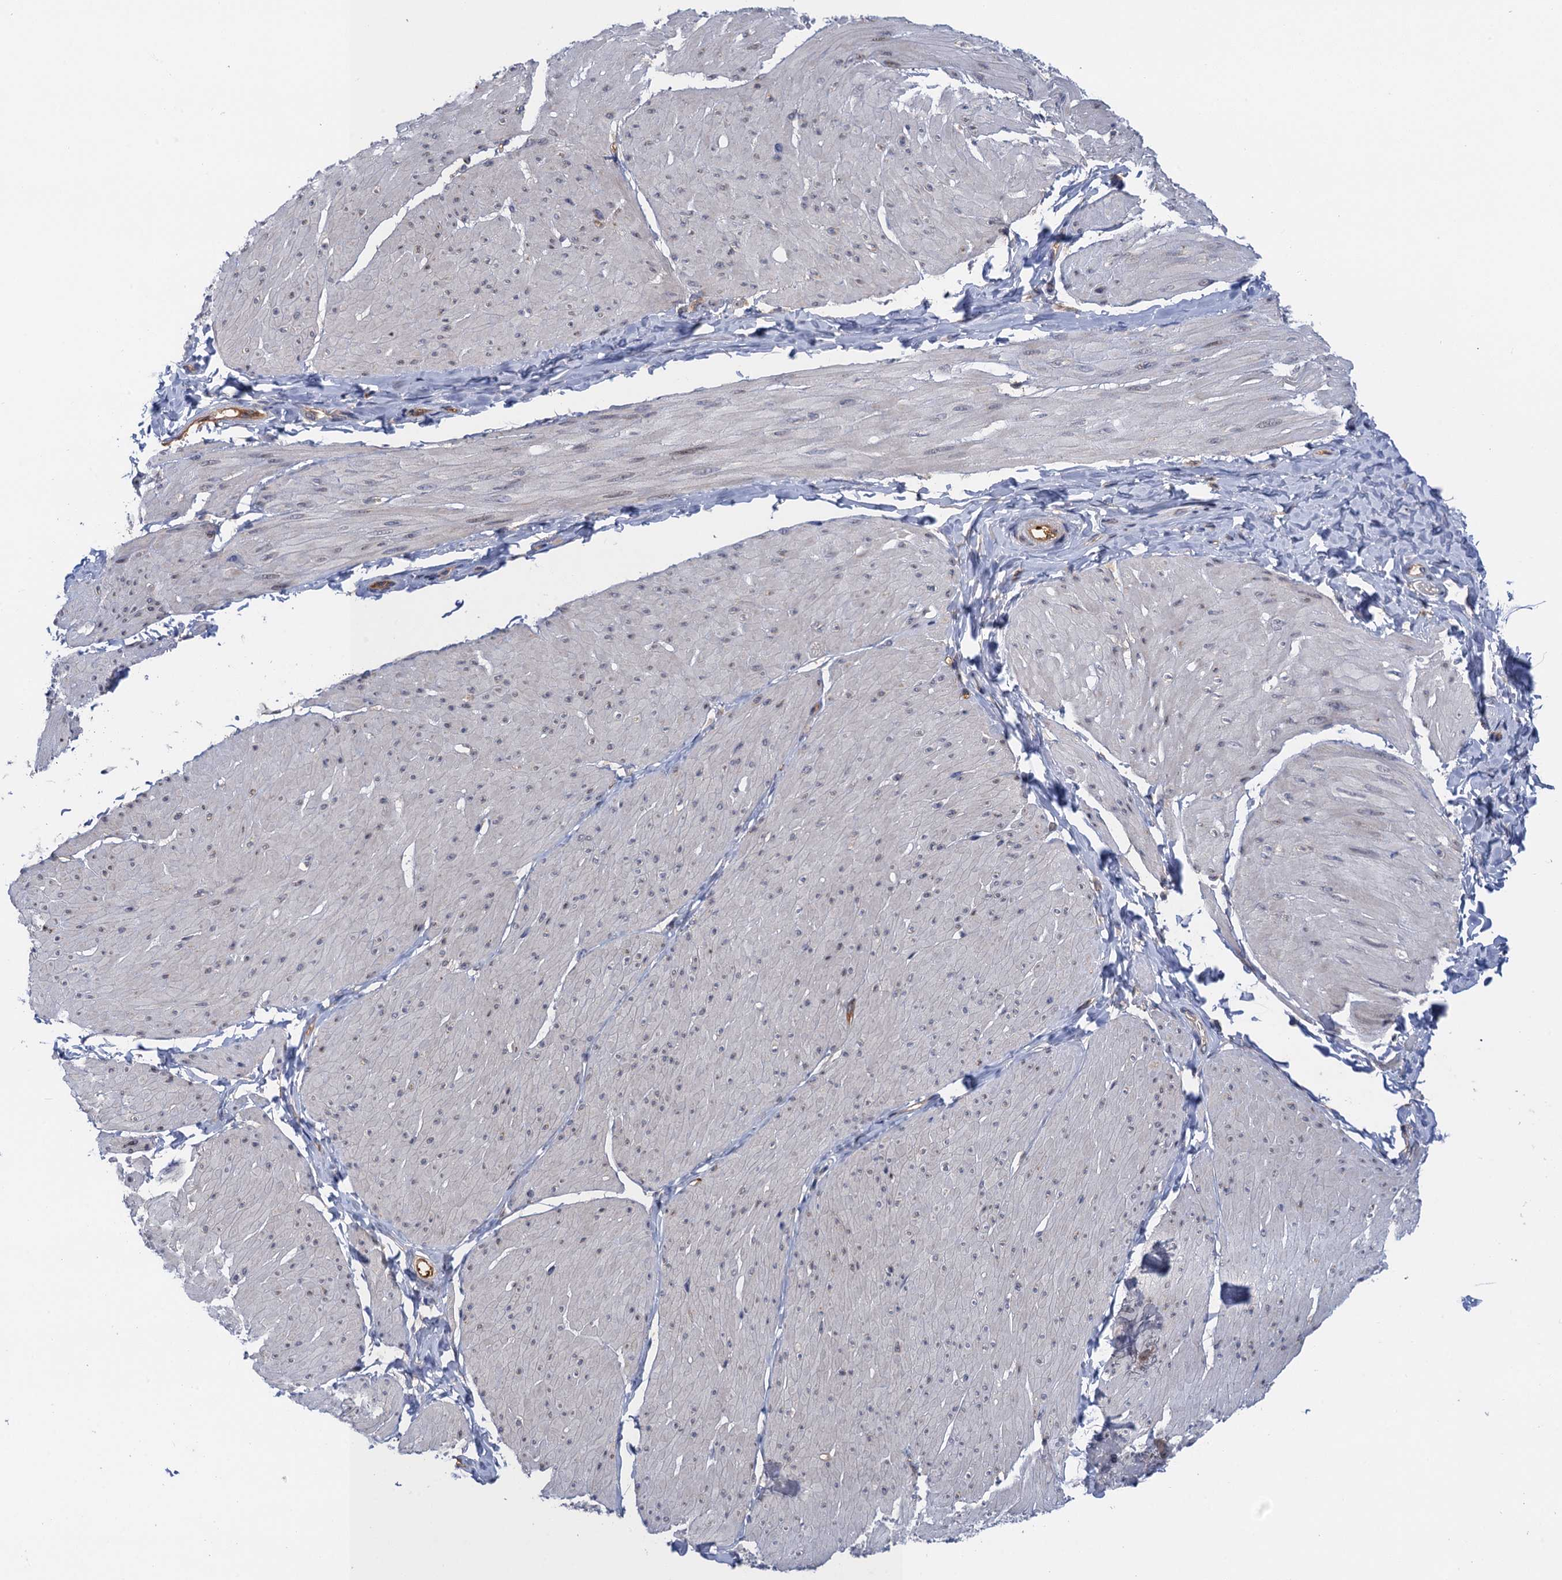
{"staining": {"intensity": "negative", "quantity": "none", "location": "none"}, "tissue": "smooth muscle", "cell_type": "Smooth muscle cells", "image_type": "normal", "snomed": [{"axis": "morphology", "description": "Urothelial carcinoma, High grade"}, {"axis": "topography", "description": "Urinary bladder"}], "caption": "High power microscopy histopathology image of an immunohistochemistry micrograph of normal smooth muscle, revealing no significant staining in smooth muscle cells.", "gene": "NEK8", "patient": {"sex": "male", "age": 46}}